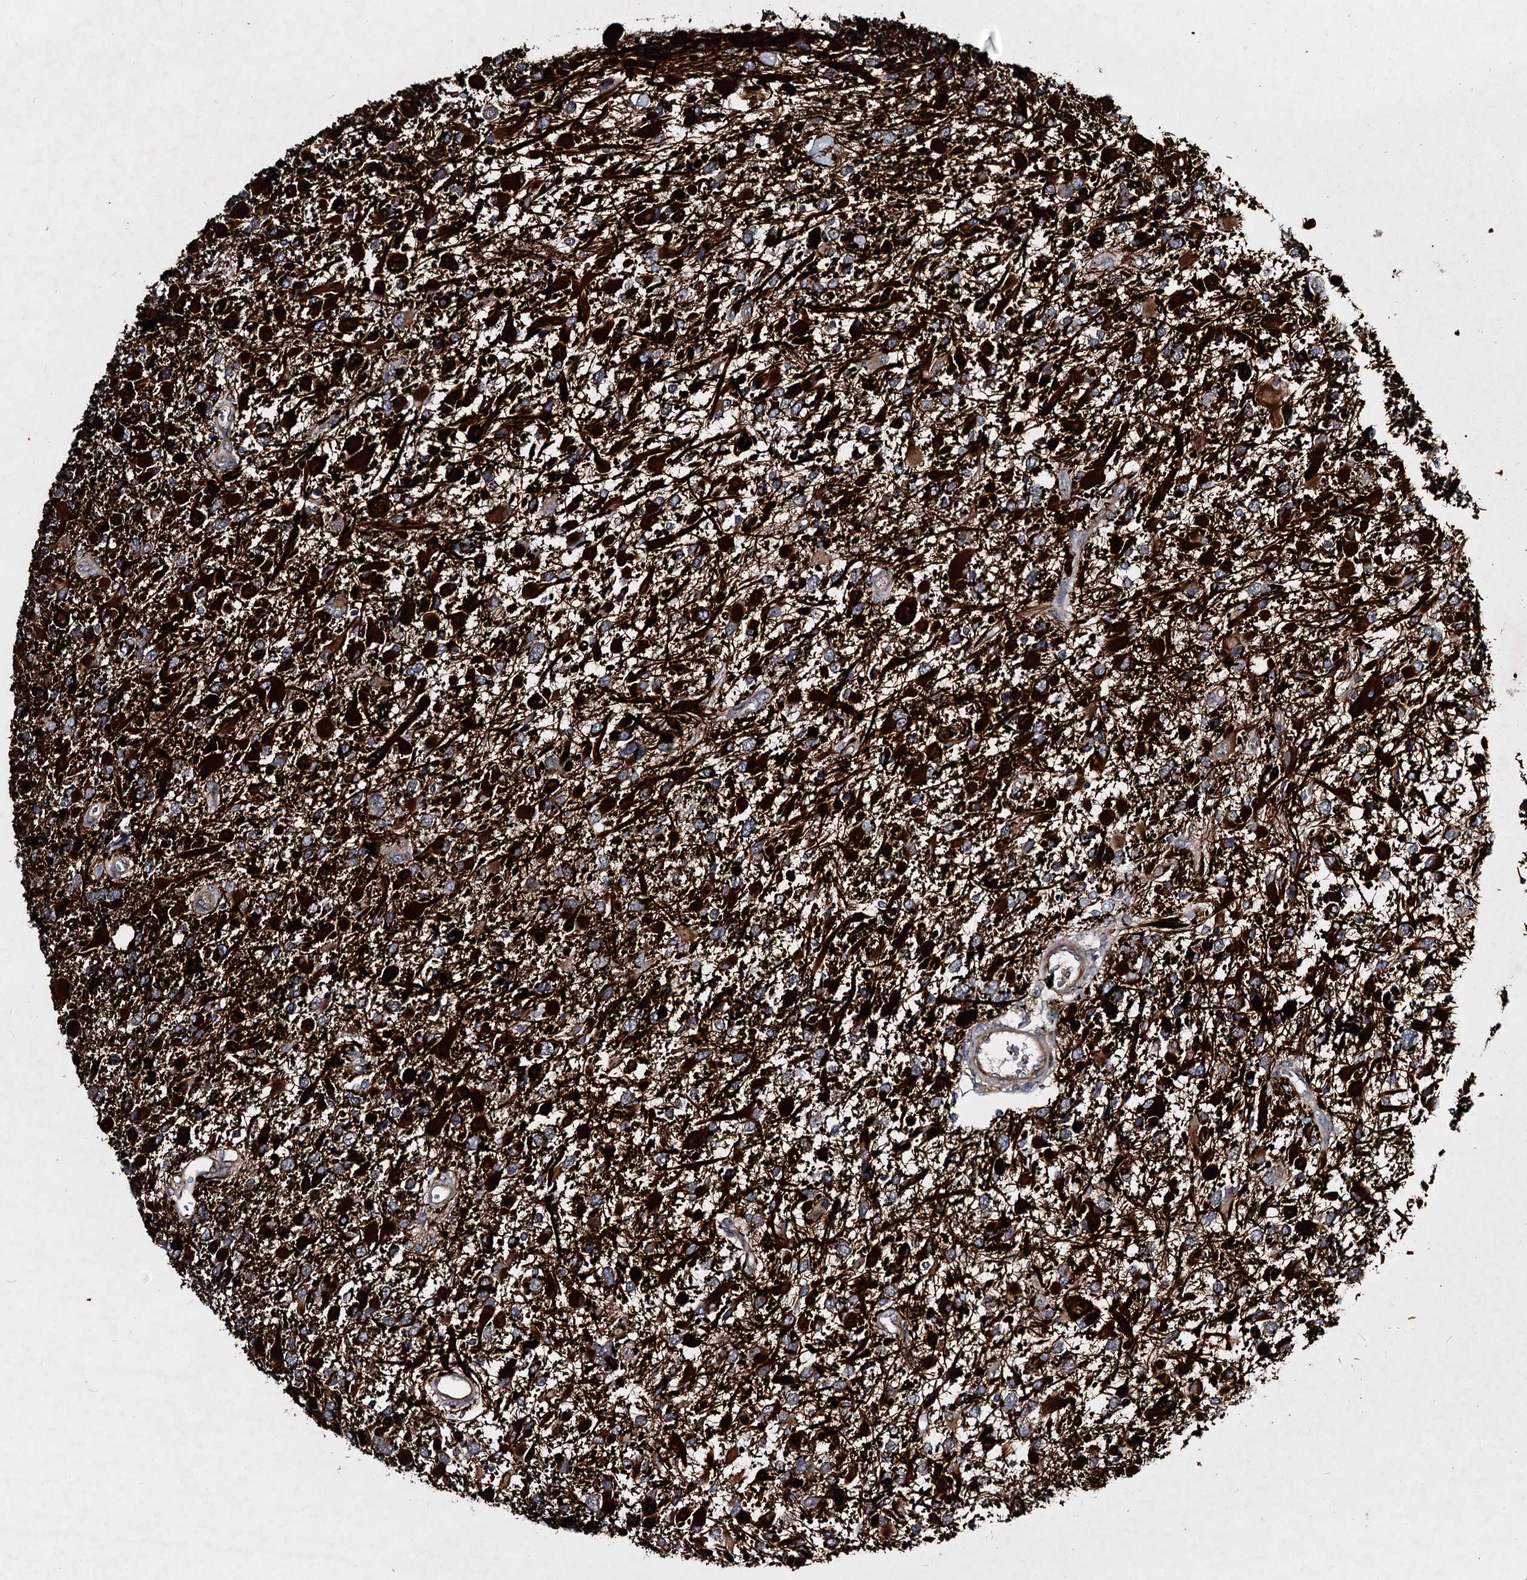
{"staining": {"intensity": "strong", "quantity": "25%-75%", "location": "cytoplasmic/membranous"}, "tissue": "glioma", "cell_type": "Tumor cells", "image_type": "cancer", "snomed": [{"axis": "morphology", "description": "Glioma, malignant, High grade"}, {"axis": "topography", "description": "Brain"}], "caption": "This histopathology image reveals immunohistochemistry staining of human glioma, with high strong cytoplasmic/membranous staining in about 25%-75% of tumor cells.", "gene": "MINDY3", "patient": {"sex": "male", "age": 53}}